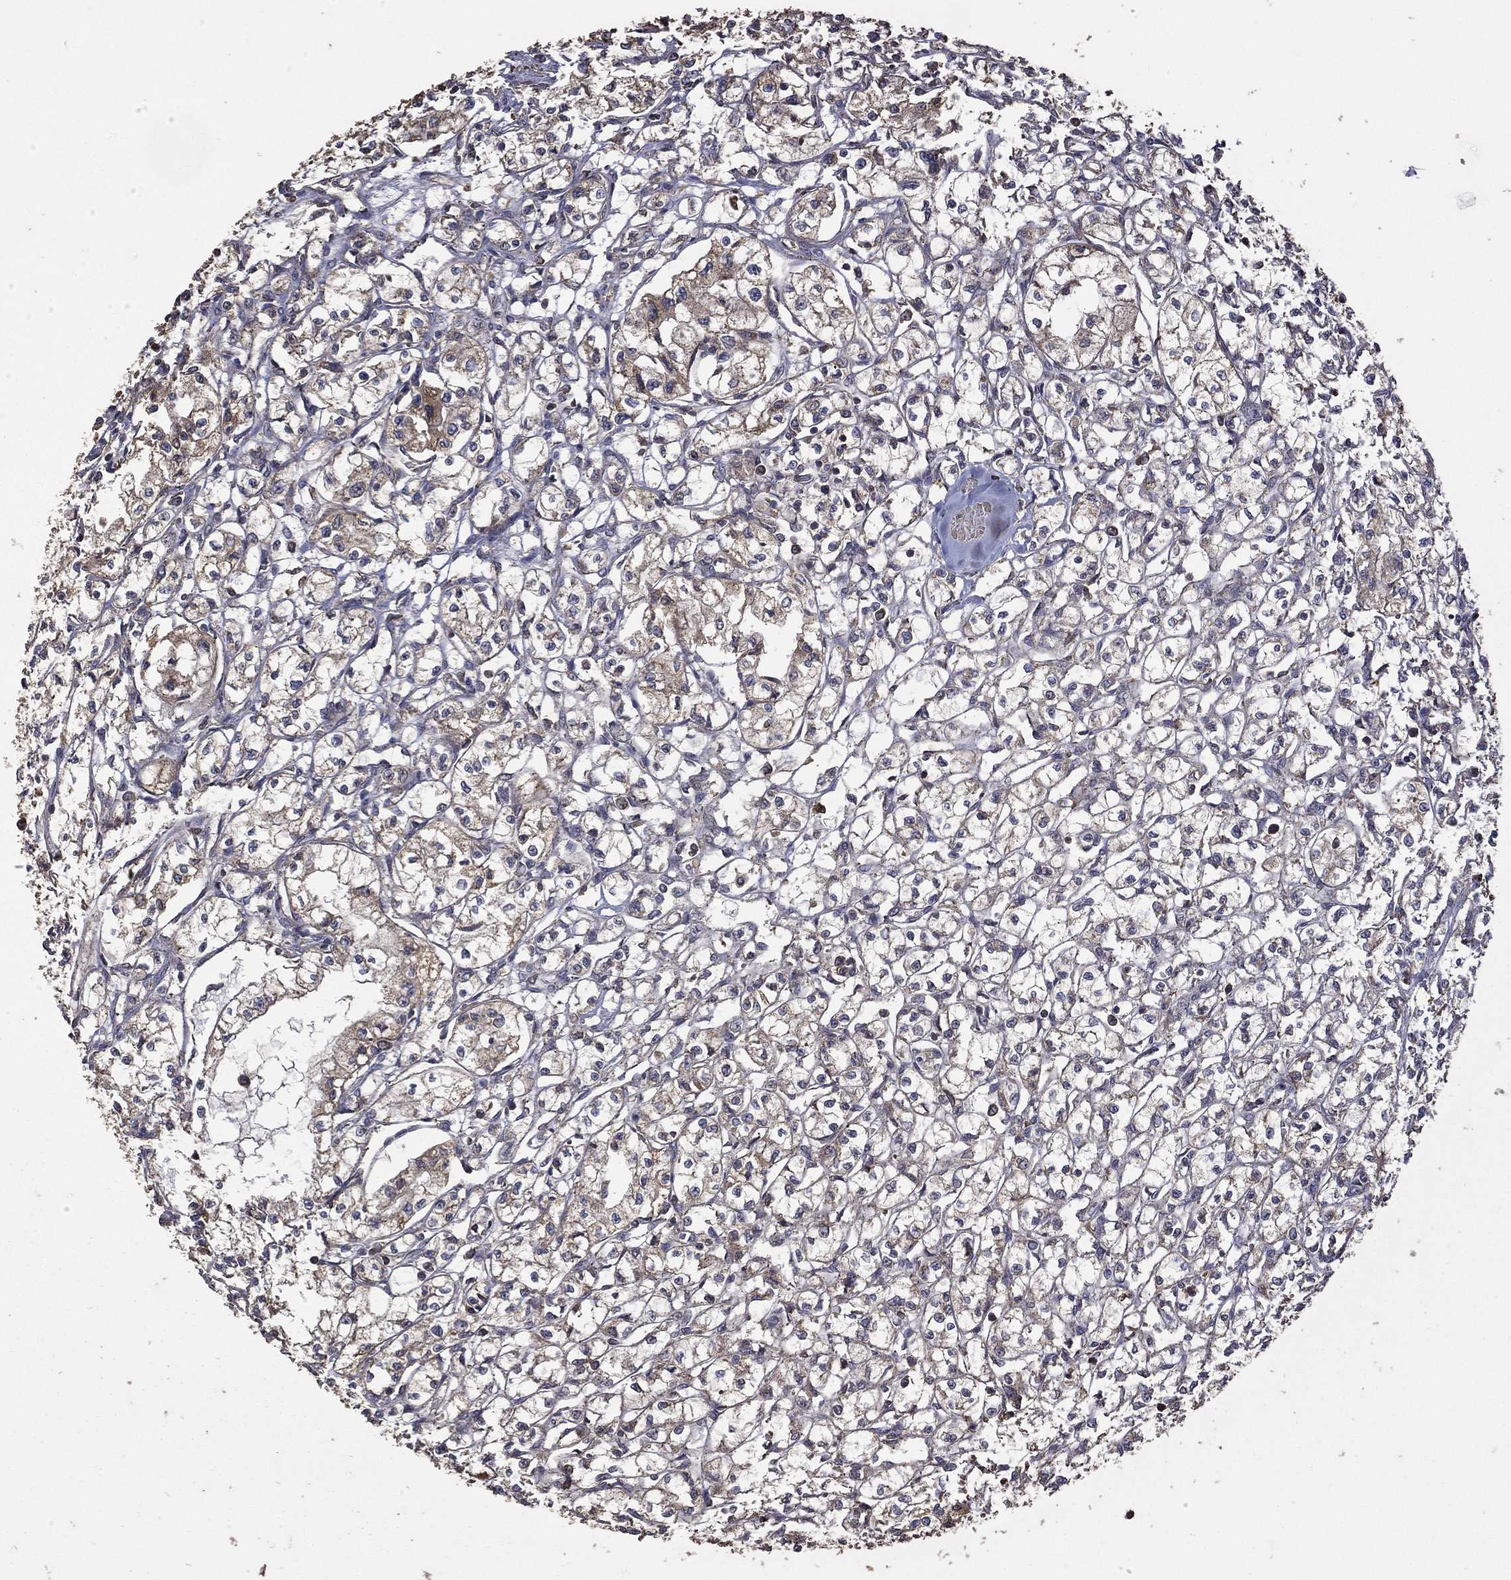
{"staining": {"intensity": "weak", "quantity": "<25%", "location": "cytoplasmic/membranous"}, "tissue": "renal cancer", "cell_type": "Tumor cells", "image_type": "cancer", "snomed": [{"axis": "morphology", "description": "Adenocarcinoma, NOS"}, {"axis": "topography", "description": "Kidney"}], "caption": "This is an immunohistochemistry (IHC) photomicrograph of renal cancer (adenocarcinoma). There is no staining in tumor cells.", "gene": "METTL27", "patient": {"sex": "male", "age": 56}}